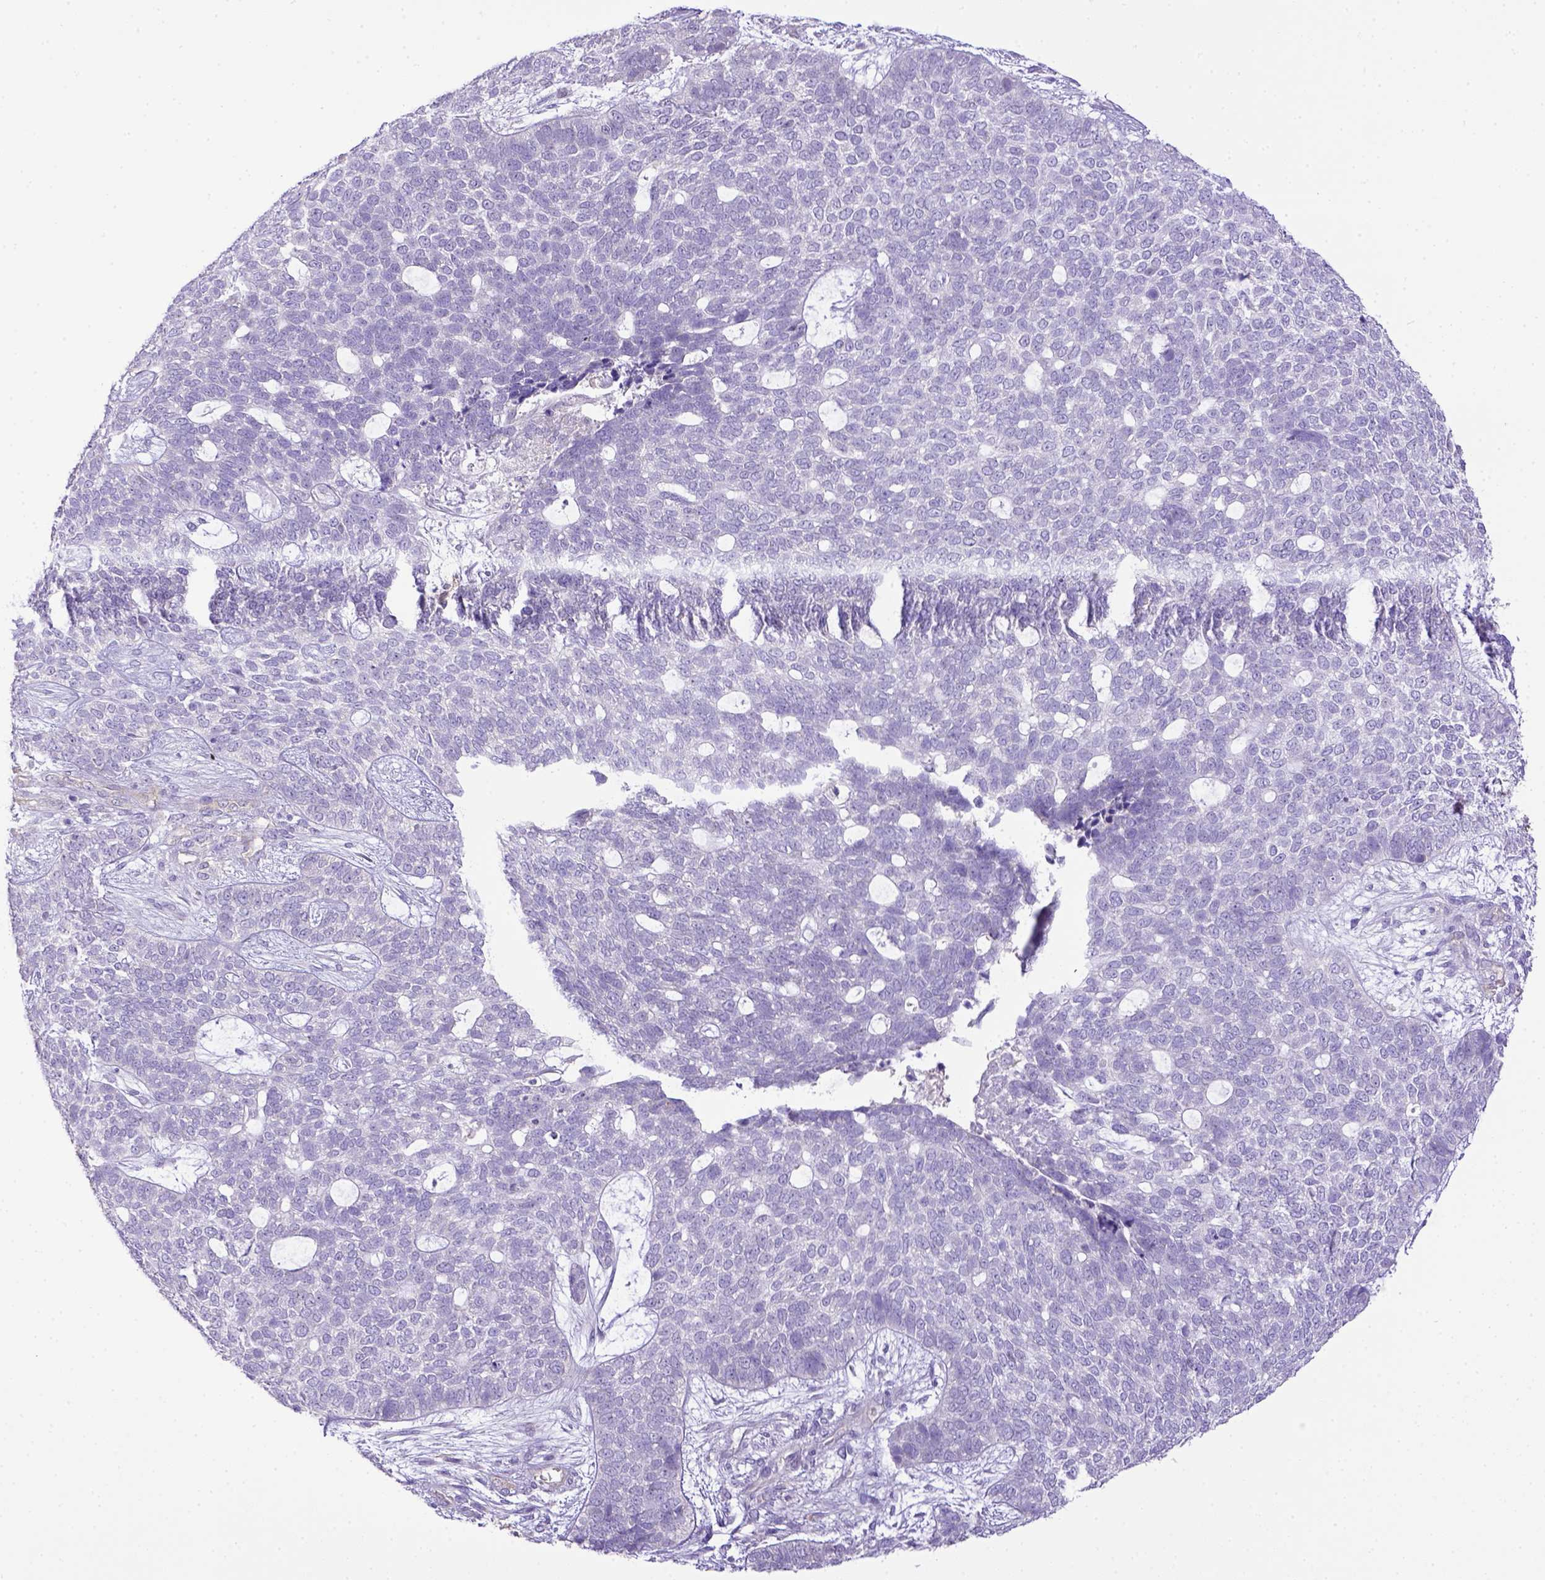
{"staining": {"intensity": "negative", "quantity": "none", "location": "none"}, "tissue": "skin cancer", "cell_type": "Tumor cells", "image_type": "cancer", "snomed": [{"axis": "morphology", "description": "Basal cell carcinoma"}, {"axis": "topography", "description": "Skin"}], "caption": "Tumor cells show no significant positivity in skin cancer (basal cell carcinoma).", "gene": "CD40", "patient": {"sex": "female", "age": 69}}